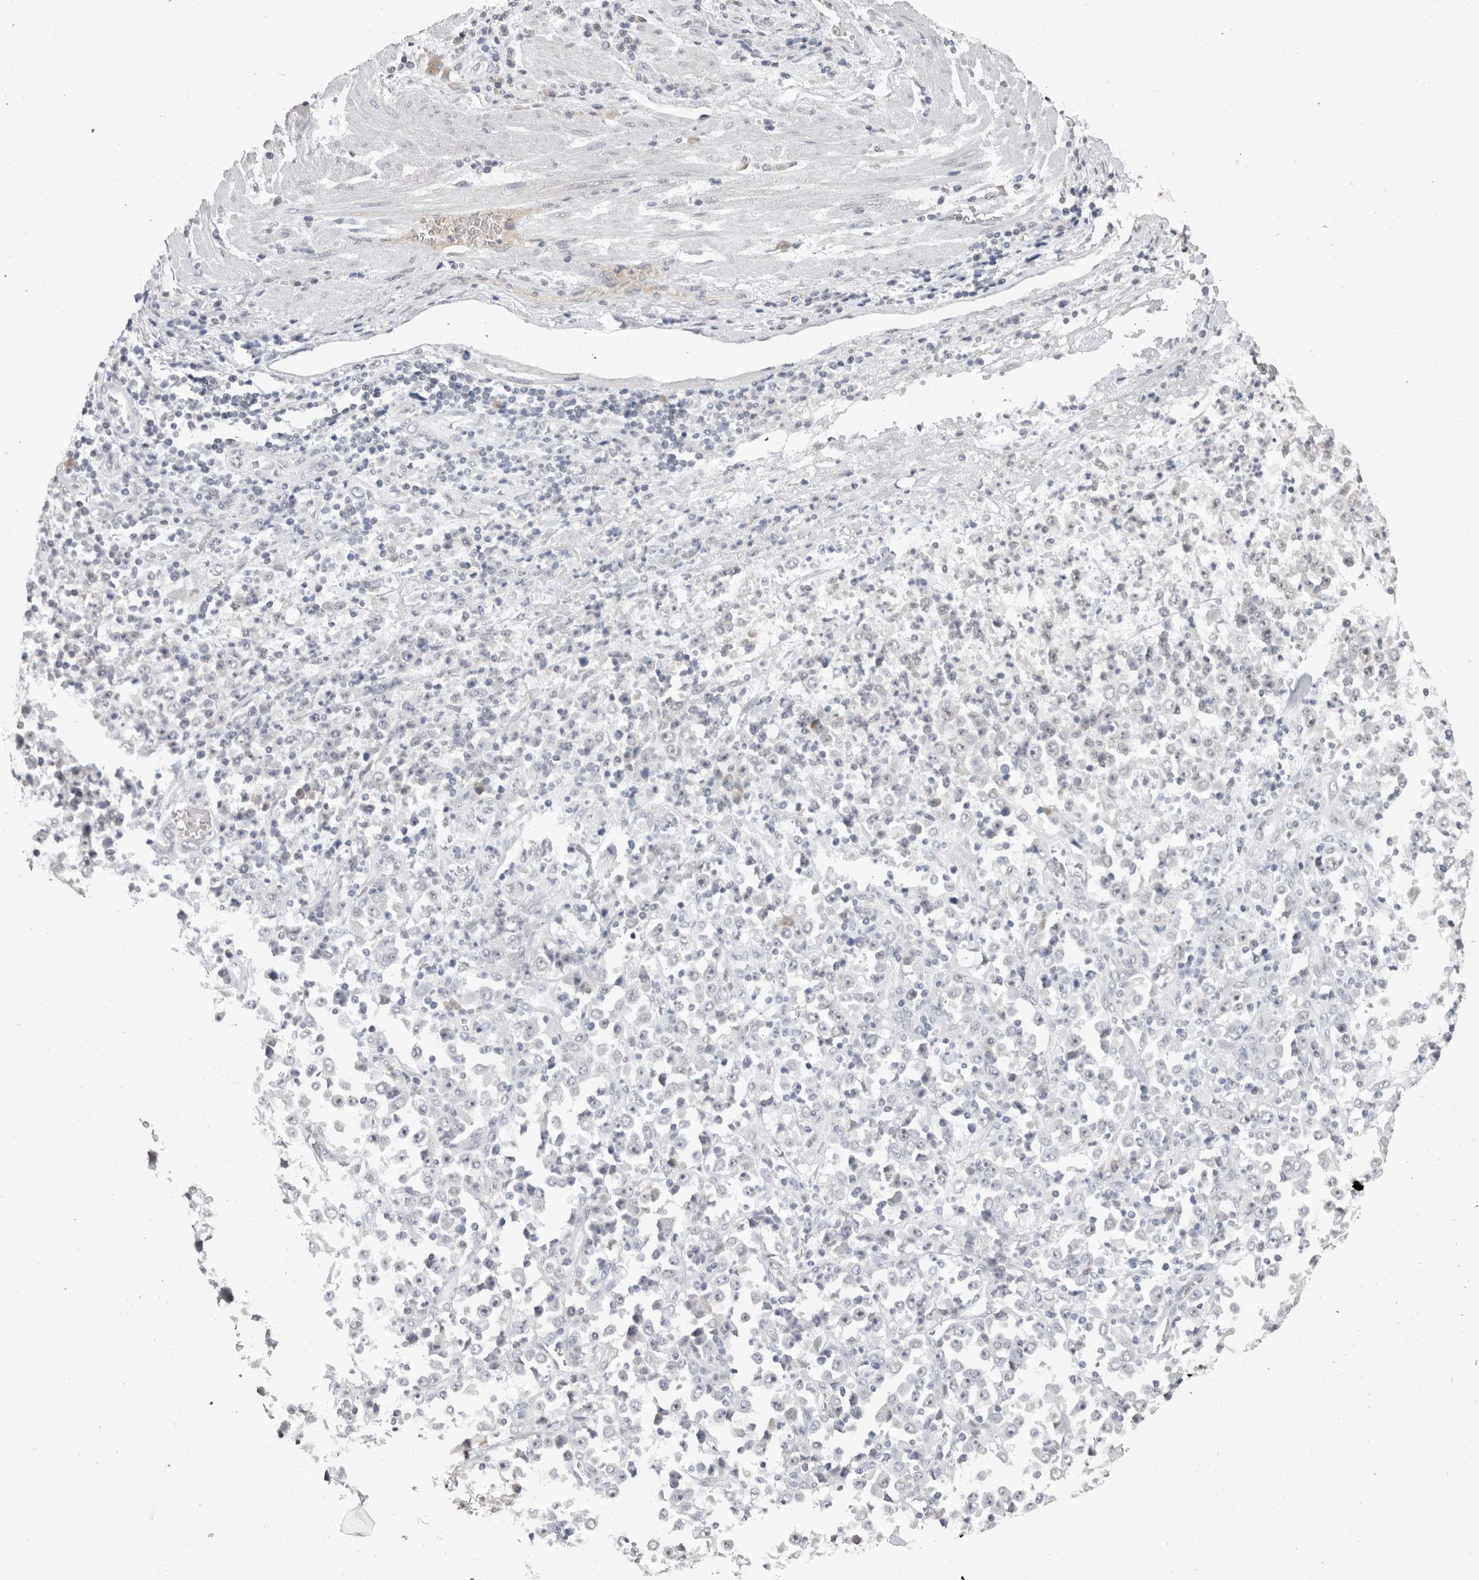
{"staining": {"intensity": "negative", "quantity": "none", "location": "none"}, "tissue": "stomach cancer", "cell_type": "Tumor cells", "image_type": "cancer", "snomed": [{"axis": "morphology", "description": "Normal tissue, NOS"}, {"axis": "morphology", "description": "Adenocarcinoma, NOS"}, {"axis": "topography", "description": "Stomach, upper"}, {"axis": "topography", "description": "Stomach"}], "caption": "Image shows no protein positivity in tumor cells of adenocarcinoma (stomach) tissue. (Immunohistochemistry (ihc), brightfield microscopy, high magnification).", "gene": "DDX17", "patient": {"sex": "male", "age": 59}}